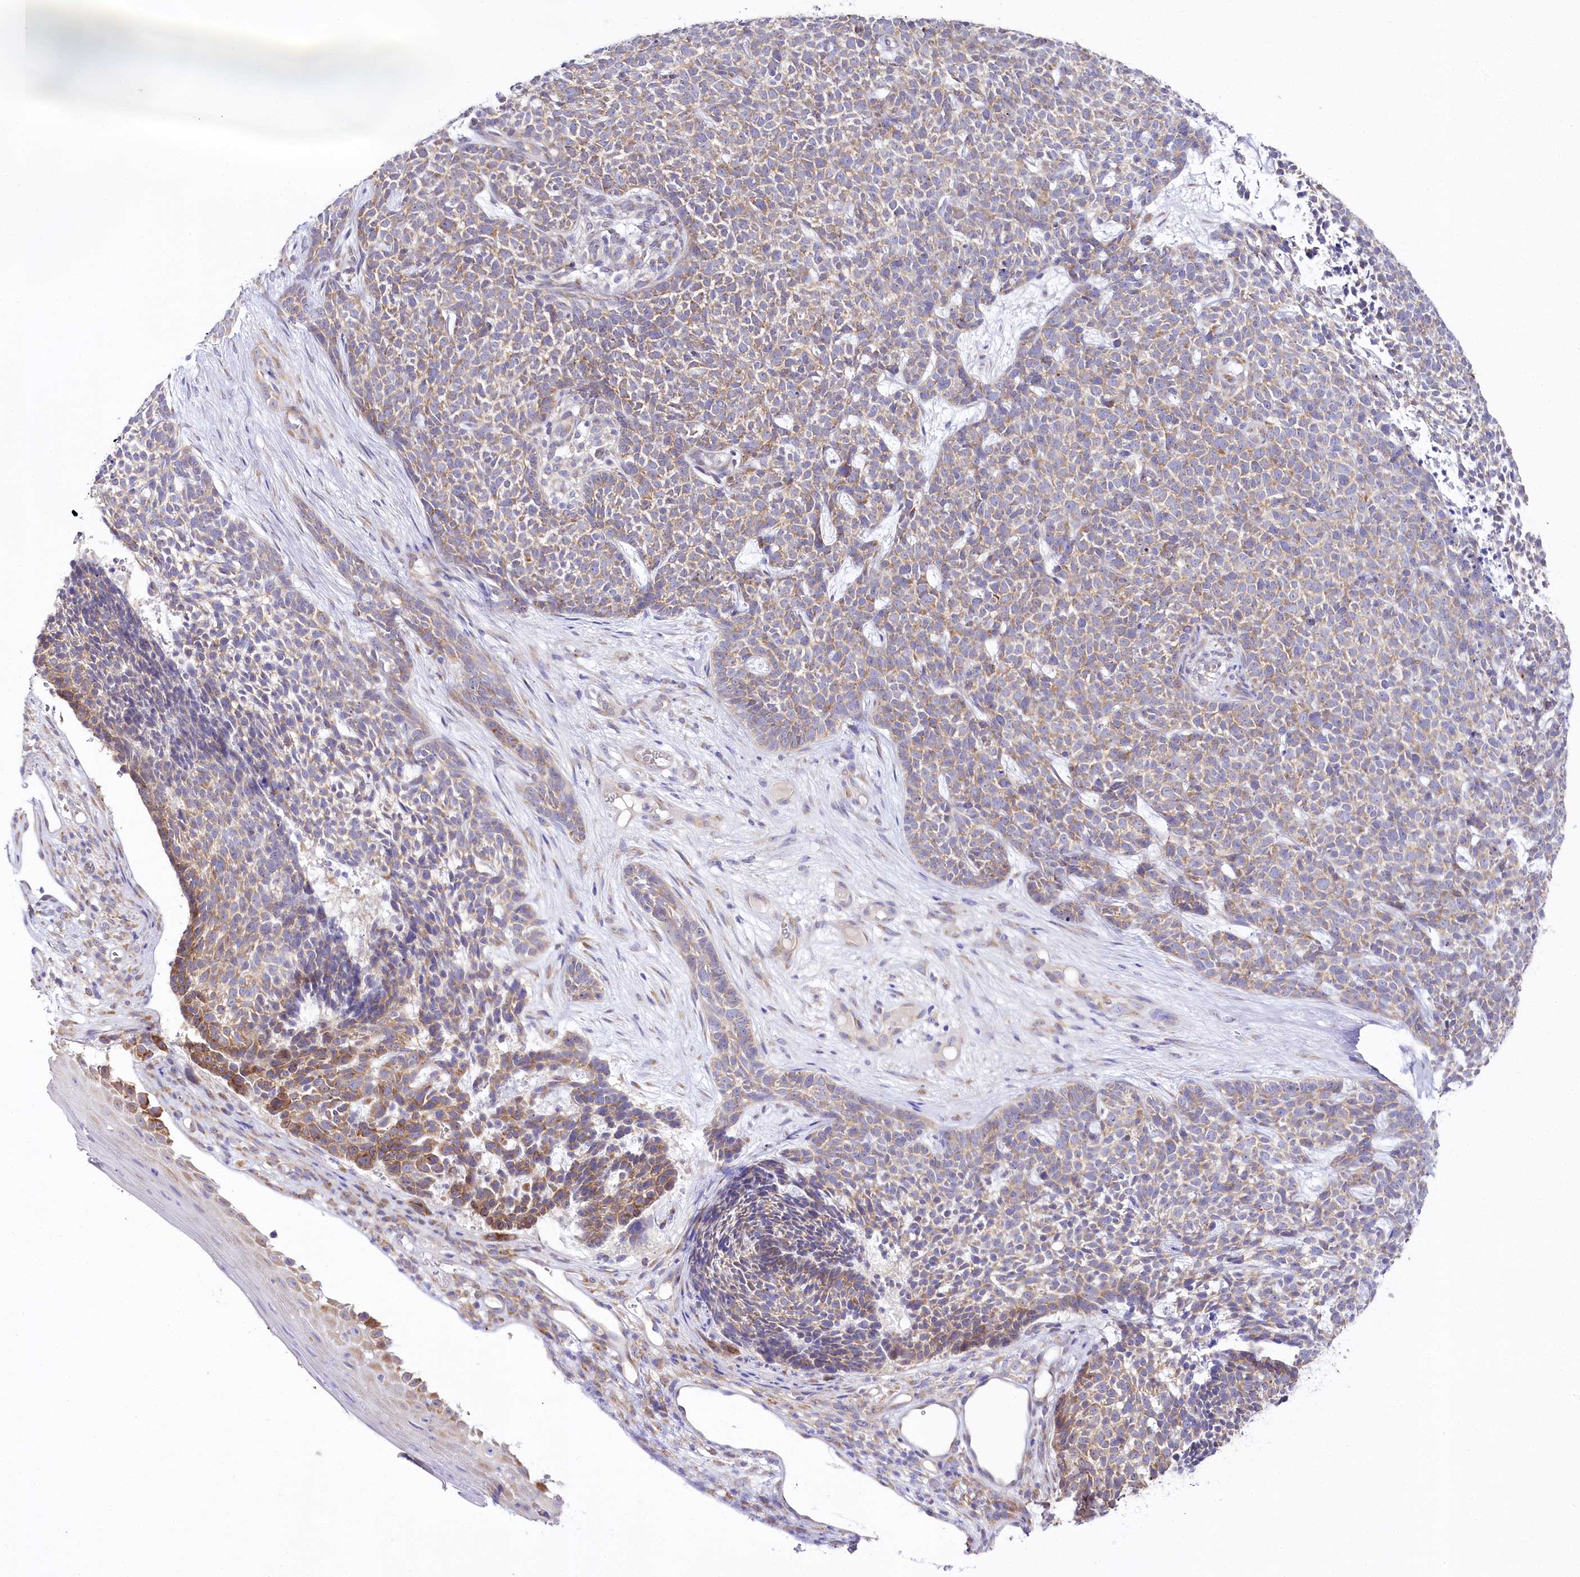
{"staining": {"intensity": "moderate", "quantity": "25%-75%", "location": "cytoplasmic/membranous"}, "tissue": "skin cancer", "cell_type": "Tumor cells", "image_type": "cancer", "snomed": [{"axis": "morphology", "description": "Basal cell carcinoma"}, {"axis": "topography", "description": "Skin"}], "caption": "The micrograph shows a brown stain indicating the presence of a protein in the cytoplasmic/membranous of tumor cells in skin cancer.", "gene": "CSN3", "patient": {"sex": "female", "age": 84}}